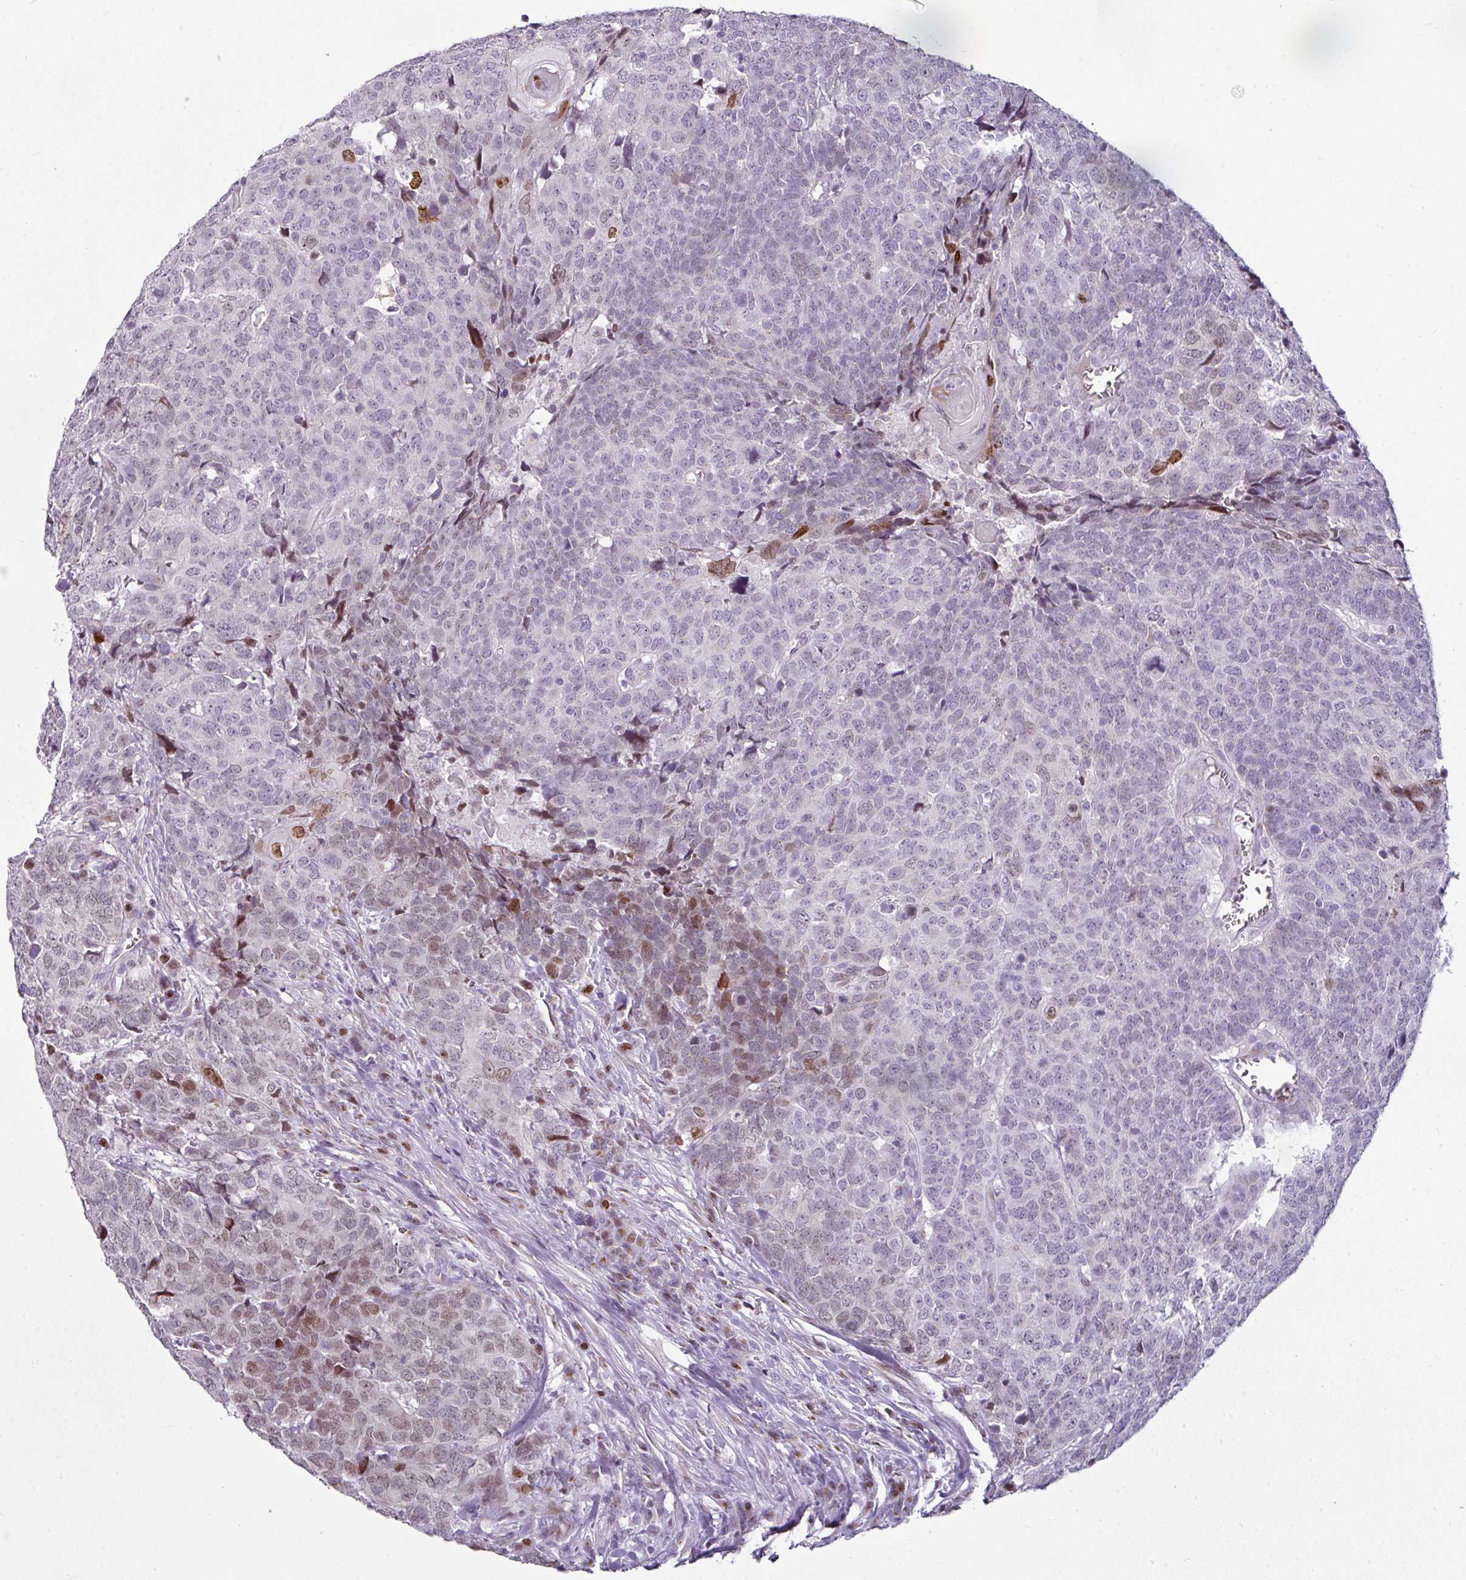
{"staining": {"intensity": "moderate", "quantity": "<25%", "location": "nuclear"}, "tissue": "head and neck cancer", "cell_type": "Tumor cells", "image_type": "cancer", "snomed": [{"axis": "morphology", "description": "Squamous cell carcinoma, NOS"}, {"axis": "topography", "description": "Head-Neck"}], "caption": "Protein expression analysis of head and neck cancer demonstrates moderate nuclear positivity in about <25% of tumor cells. (Stains: DAB in brown, nuclei in blue, Microscopy: brightfield microscopy at high magnification).", "gene": "SYT8", "patient": {"sex": "male", "age": 66}}